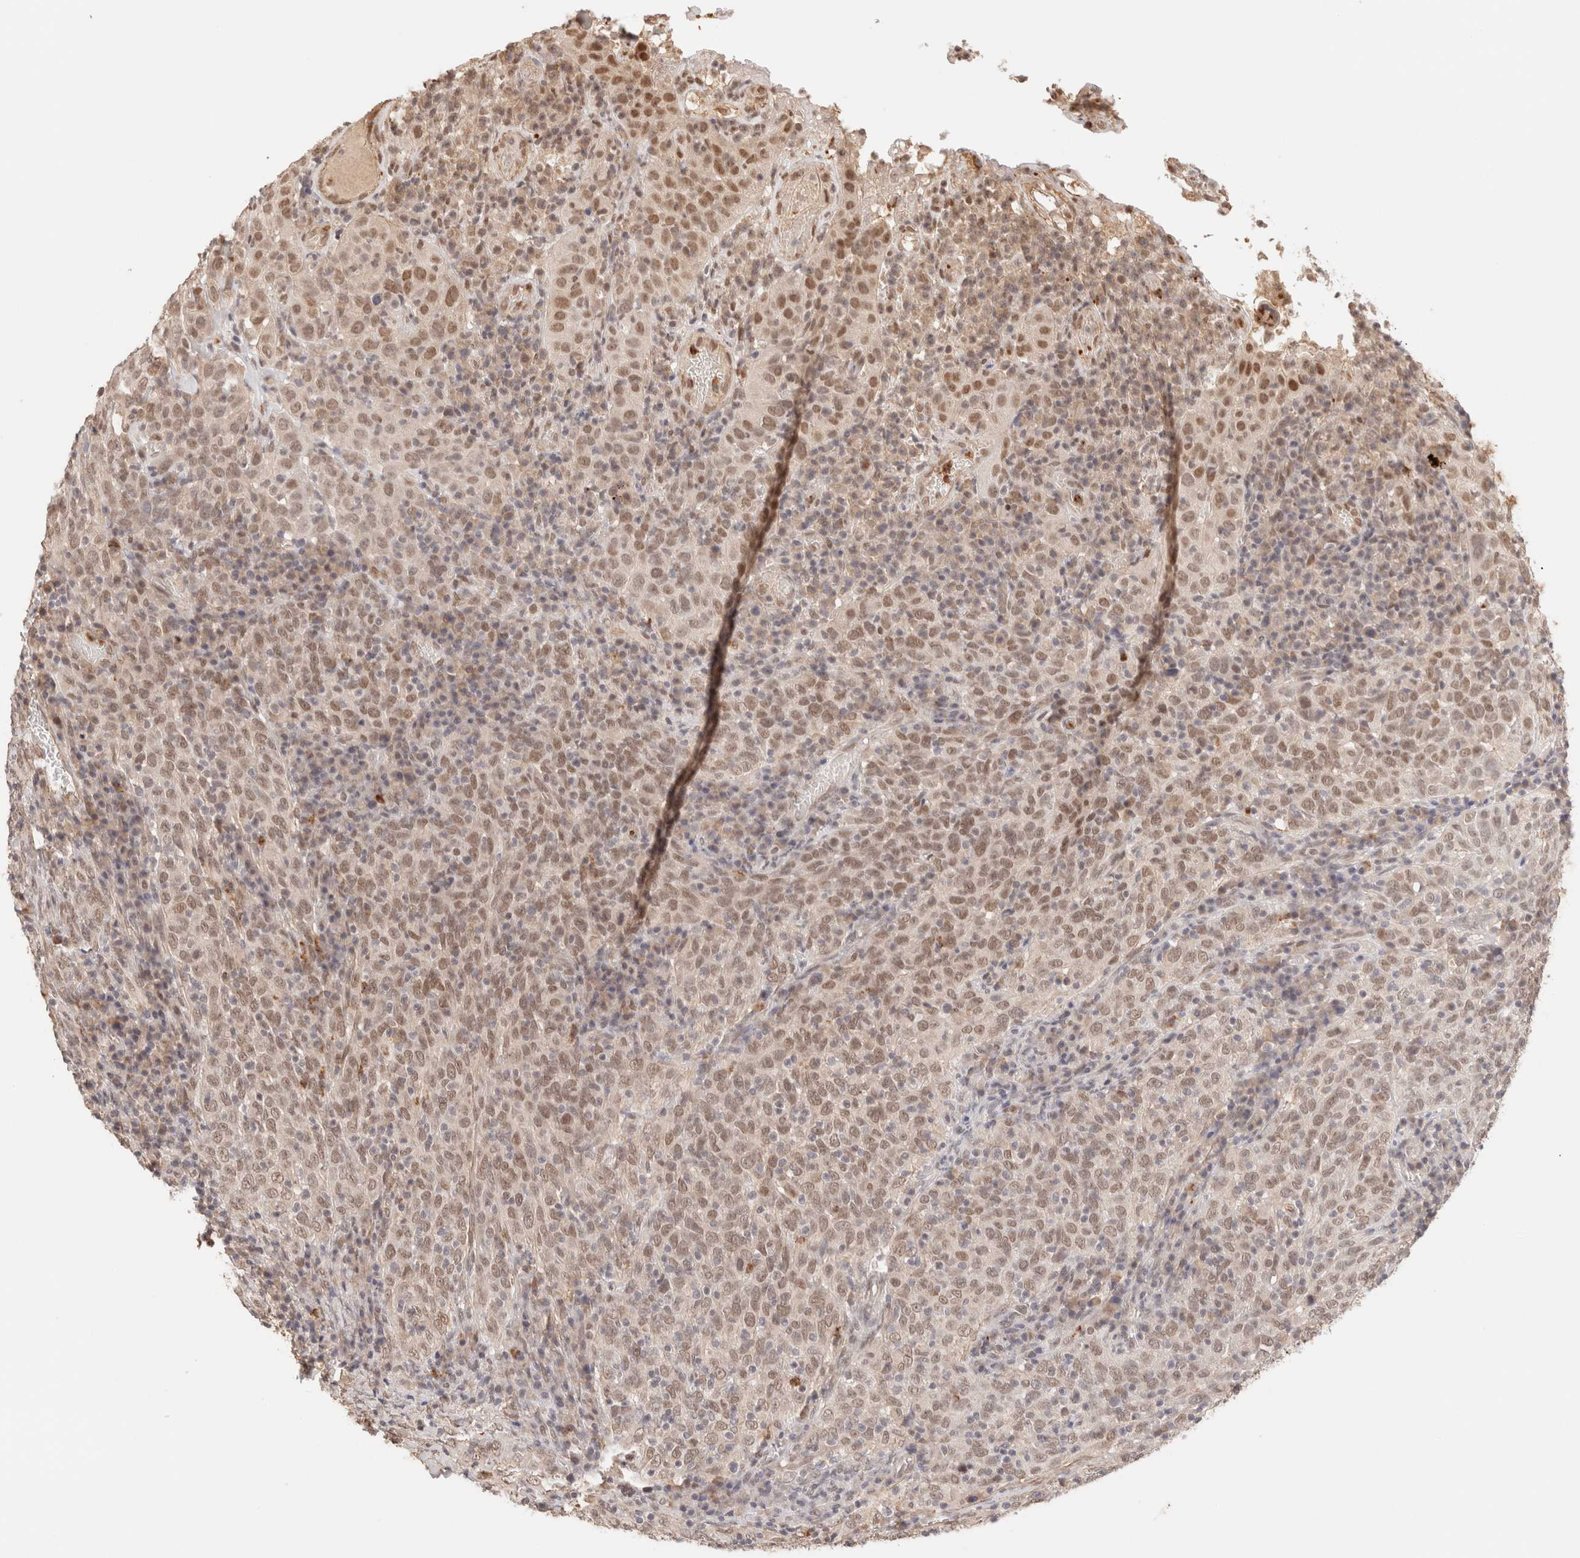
{"staining": {"intensity": "moderate", "quantity": ">75%", "location": "nuclear"}, "tissue": "cervical cancer", "cell_type": "Tumor cells", "image_type": "cancer", "snomed": [{"axis": "morphology", "description": "Squamous cell carcinoma, NOS"}, {"axis": "topography", "description": "Cervix"}], "caption": "IHC micrograph of neoplastic tissue: cervical squamous cell carcinoma stained using IHC shows medium levels of moderate protein expression localized specifically in the nuclear of tumor cells, appearing as a nuclear brown color.", "gene": "BRPF3", "patient": {"sex": "female", "age": 46}}